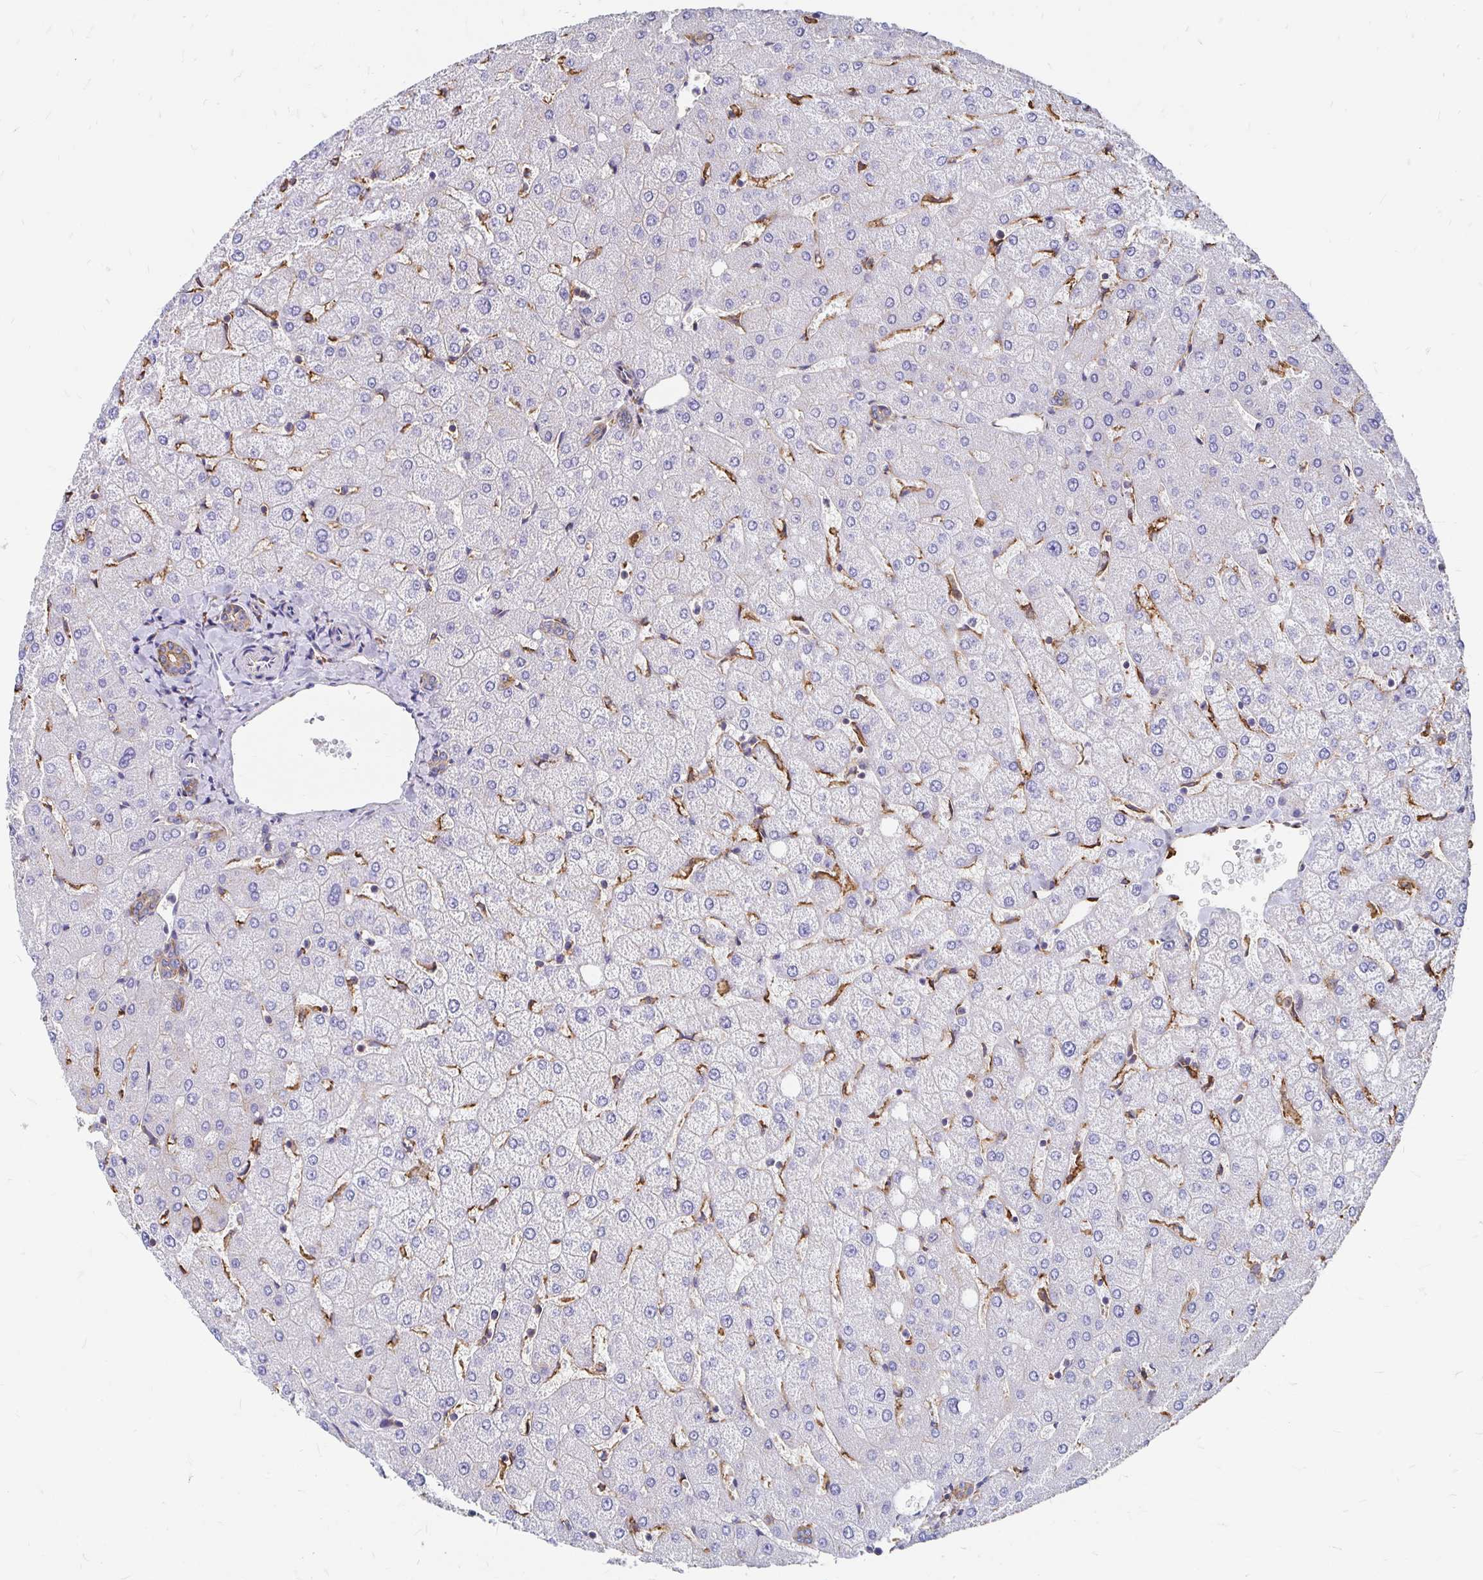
{"staining": {"intensity": "moderate", "quantity": ">75%", "location": "cytoplasmic/membranous"}, "tissue": "liver", "cell_type": "Cholangiocytes", "image_type": "normal", "snomed": [{"axis": "morphology", "description": "Normal tissue, NOS"}, {"axis": "topography", "description": "Liver"}], "caption": "Immunohistochemical staining of normal liver shows medium levels of moderate cytoplasmic/membranous staining in approximately >75% of cholangiocytes. Immunohistochemistry (ihc) stains the protein in brown and the nuclei are stained blue.", "gene": "CLTC", "patient": {"sex": "female", "age": 54}}